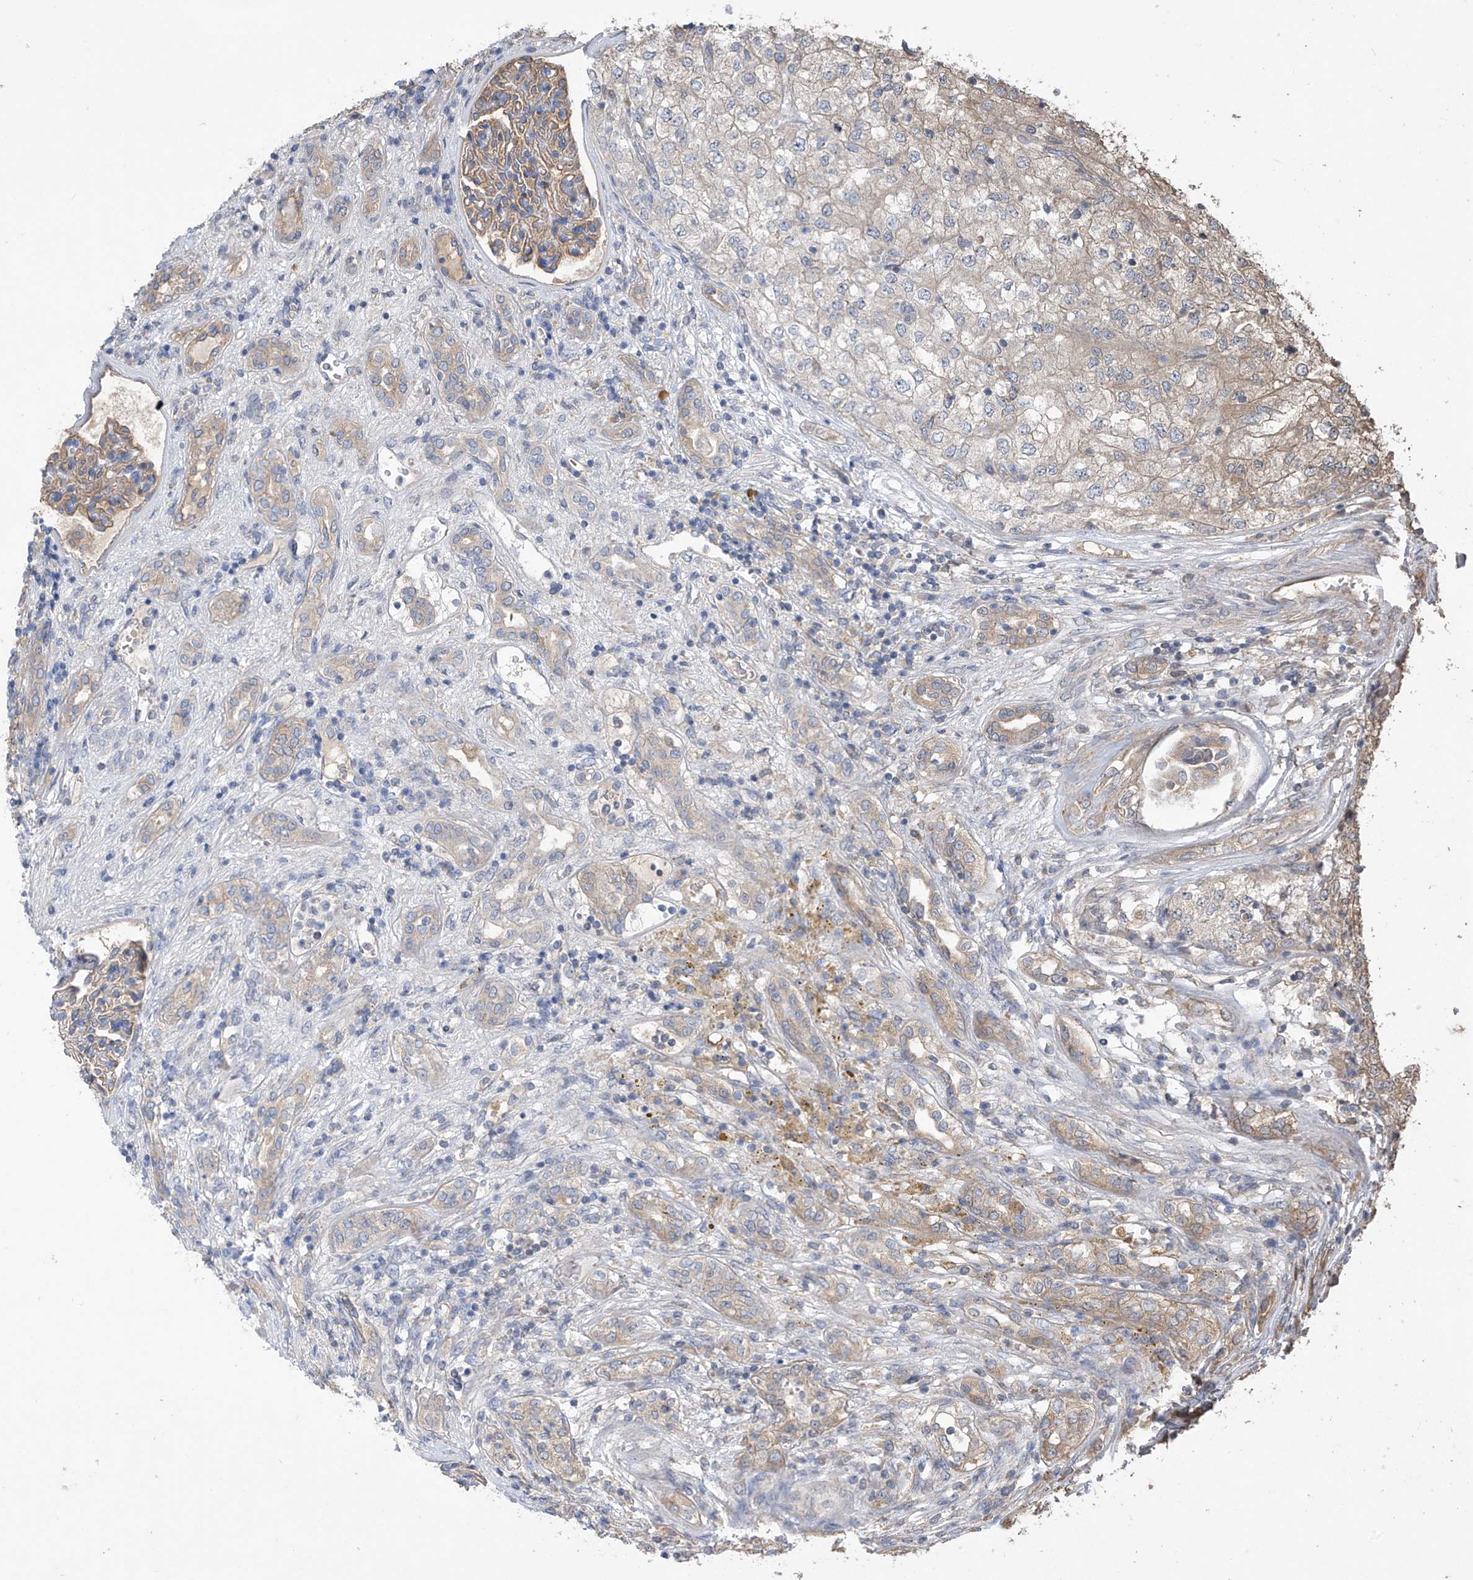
{"staining": {"intensity": "weak", "quantity": "<25%", "location": "cytoplasmic/membranous"}, "tissue": "renal cancer", "cell_type": "Tumor cells", "image_type": "cancer", "snomed": [{"axis": "morphology", "description": "Adenocarcinoma, NOS"}, {"axis": "topography", "description": "Kidney"}], "caption": "Photomicrograph shows no significant protein staining in tumor cells of renal cancer.", "gene": "PHACTR4", "patient": {"sex": "female", "age": 54}}